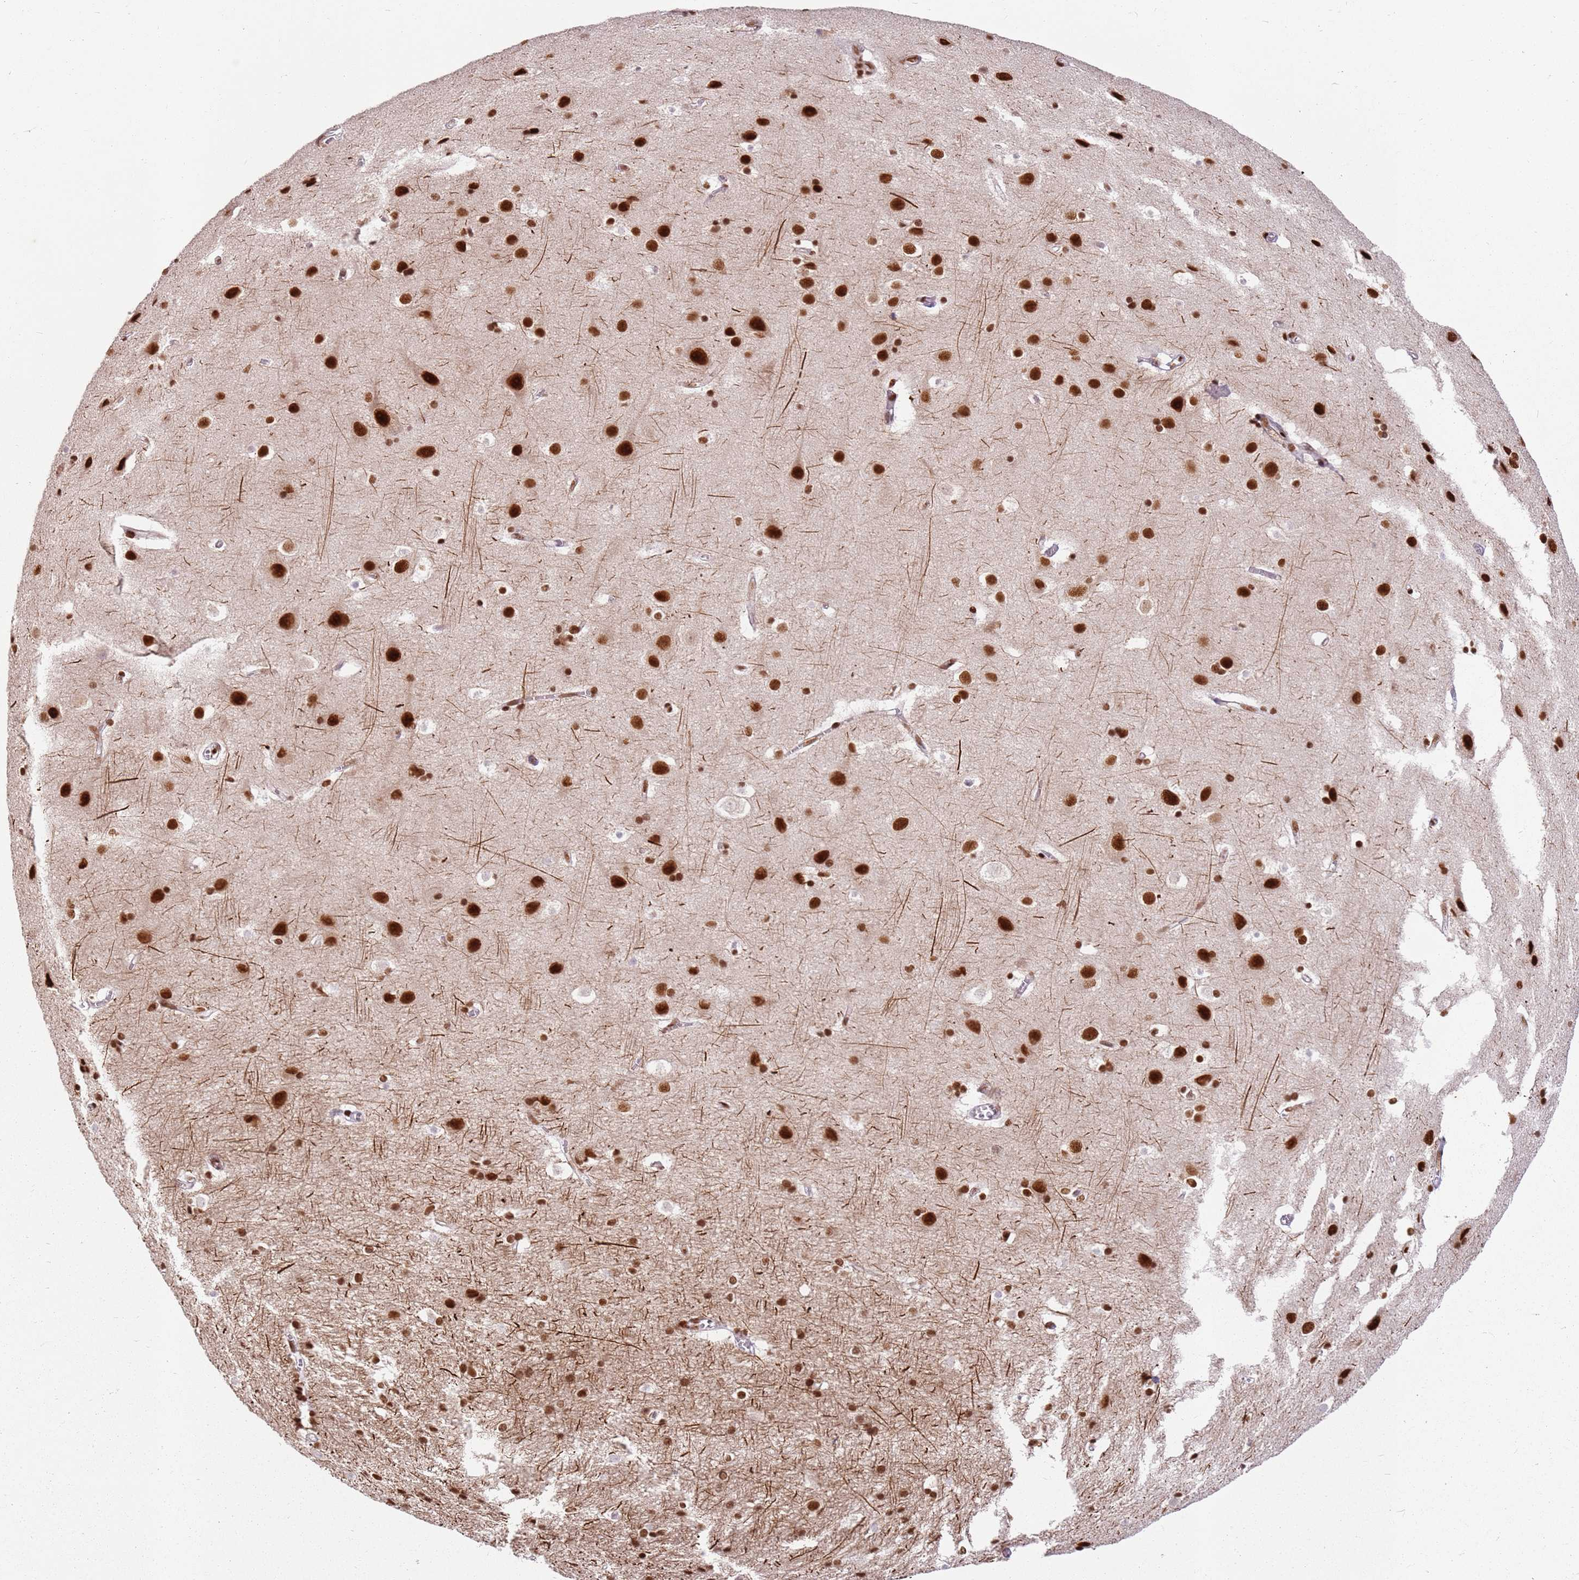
{"staining": {"intensity": "moderate", "quantity": "25%-75%", "location": "nuclear"}, "tissue": "cerebral cortex", "cell_type": "Endothelial cells", "image_type": "normal", "snomed": [{"axis": "morphology", "description": "Normal tissue, NOS"}, {"axis": "topography", "description": "Cerebral cortex"}], "caption": "Human cerebral cortex stained for a protein (brown) demonstrates moderate nuclear positive positivity in approximately 25%-75% of endothelial cells.", "gene": "TENT4A", "patient": {"sex": "male", "age": 54}}